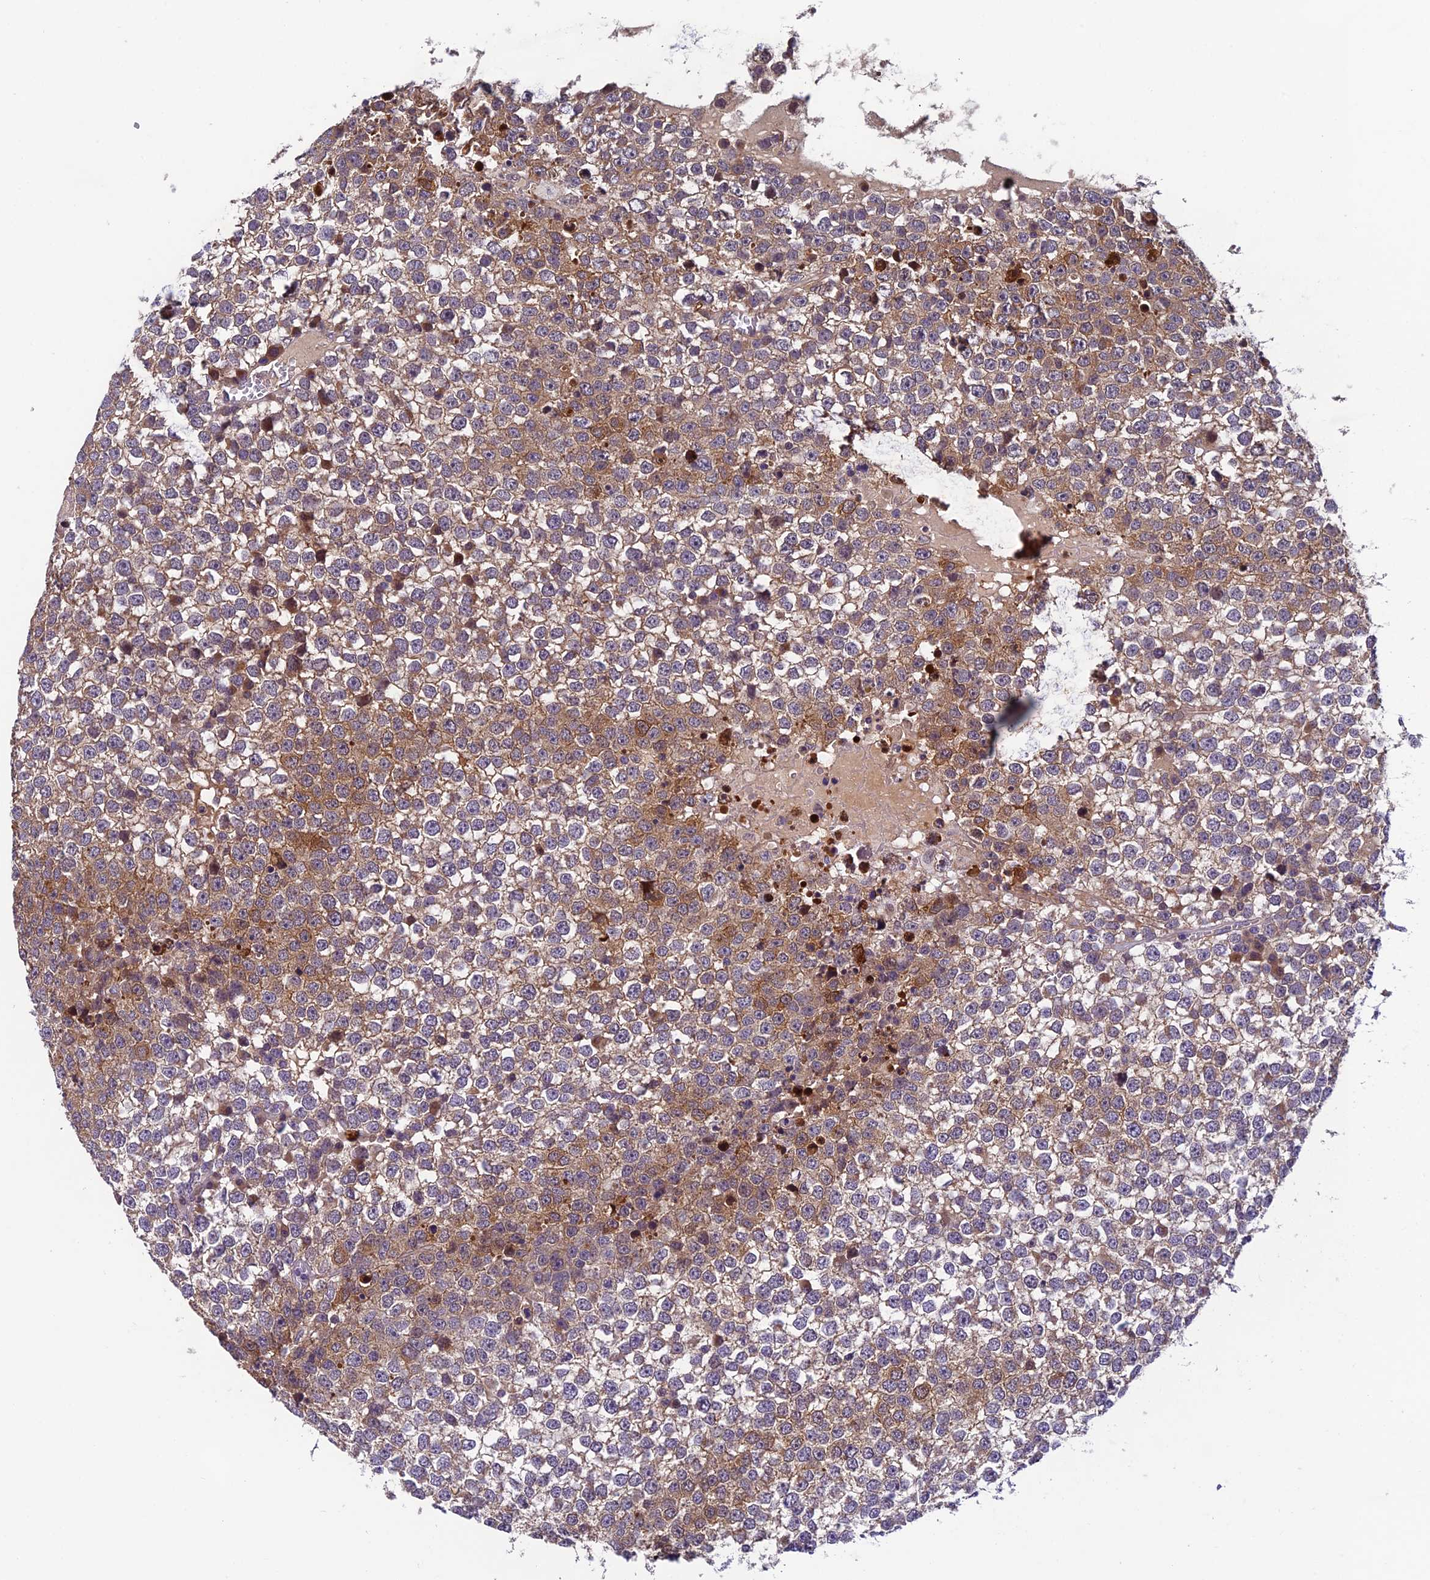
{"staining": {"intensity": "moderate", "quantity": "25%-75%", "location": "cytoplasmic/membranous"}, "tissue": "testis cancer", "cell_type": "Tumor cells", "image_type": "cancer", "snomed": [{"axis": "morphology", "description": "Seminoma, NOS"}, {"axis": "topography", "description": "Testis"}], "caption": "Brown immunohistochemical staining in human testis cancer demonstrates moderate cytoplasmic/membranous expression in about 25%-75% of tumor cells.", "gene": "HECA", "patient": {"sex": "male", "age": 65}}